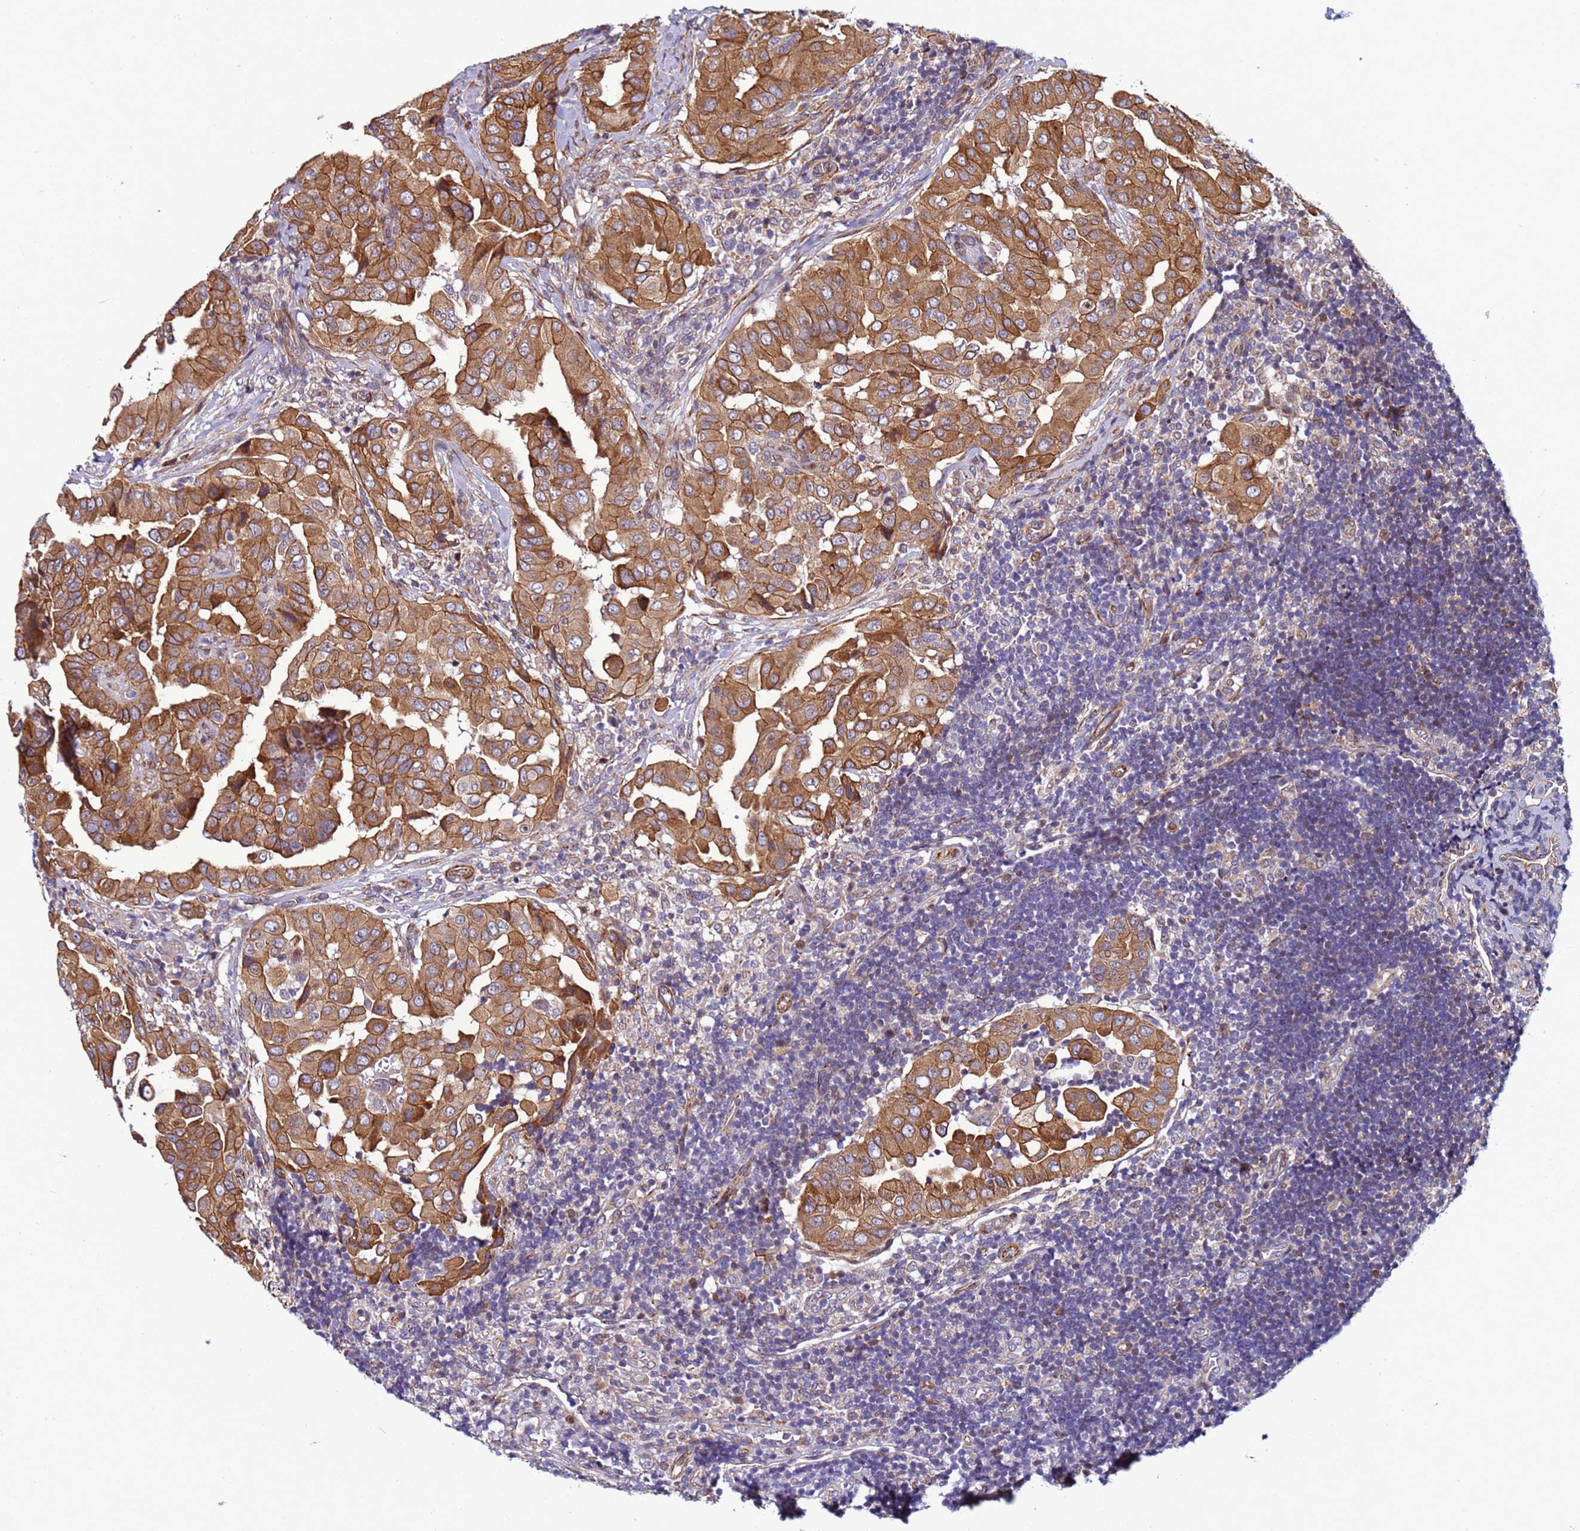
{"staining": {"intensity": "moderate", "quantity": ">75%", "location": "cytoplasmic/membranous"}, "tissue": "thyroid cancer", "cell_type": "Tumor cells", "image_type": "cancer", "snomed": [{"axis": "morphology", "description": "Papillary adenocarcinoma, NOS"}, {"axis": "topography", "description": "Thyroid gland"}], "caption": "A histopathology image of human thyroid cancer (papillary adenocarcinoma) stained for a protein shows moderate cytoplasmic/membranous brown staining in tumor cells.", "gene": "MCRIP1", "patient": {"sex": "male", "age": 33}}